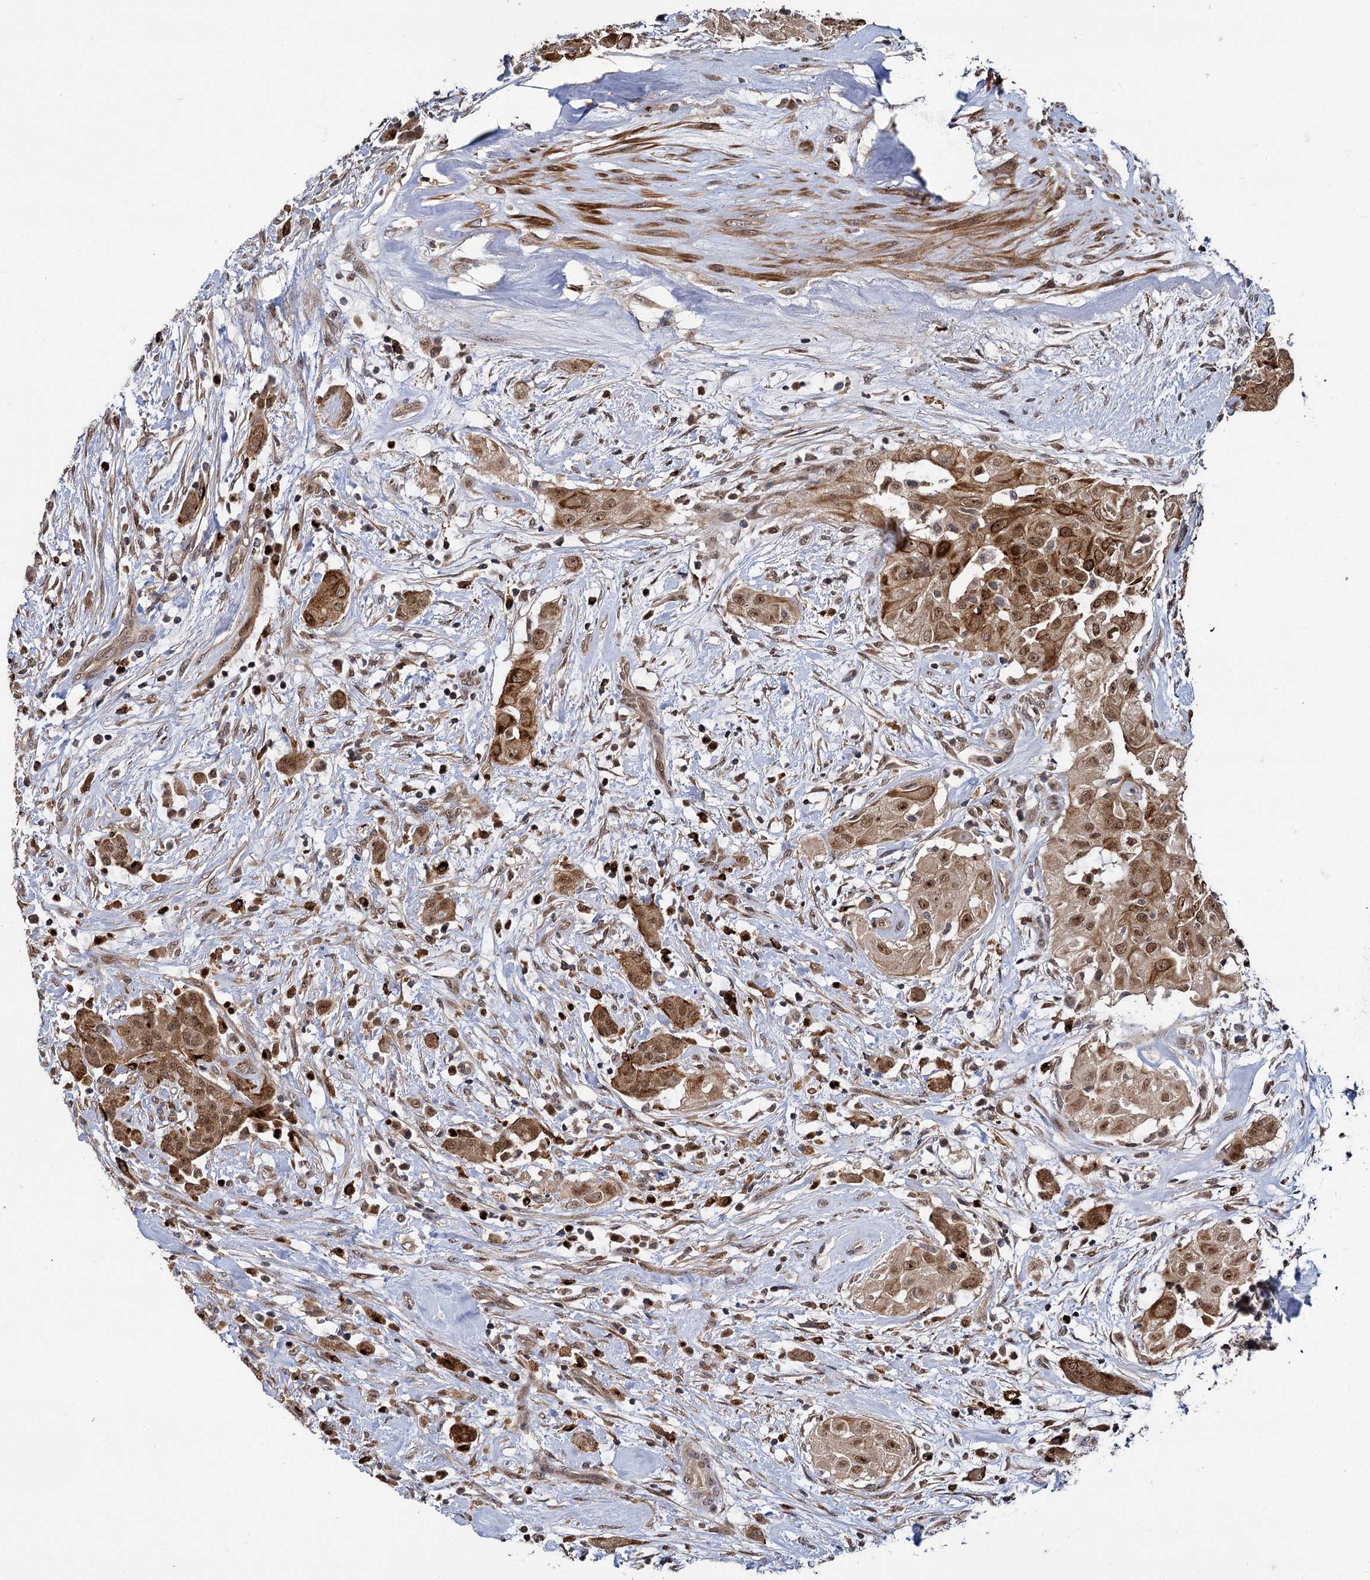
{"staining": {"intensity": "moderate", "quantity": ">75%", "location": "cytoplasmic/membranous,nuclear"}, "tissue": "thyroid cancer", "cell_type": "Tumor cells", "image_type": "cancer", "snomed": [{"axis": "morphology", "description": "Papillary adenocarcinoma, NOS"}, {"axis": "topography", "description": "Thyroid gland"}], "caption": "Moderate cytoplasmic/membranous and nuclear expression for a protein is seen in about >75% of tumor cells of papillary adenocarcinoma (thyroid) using immunohistochemistry.", "gene": "GAL3ST4", "patient": {"sex": "female", "age": 59}}